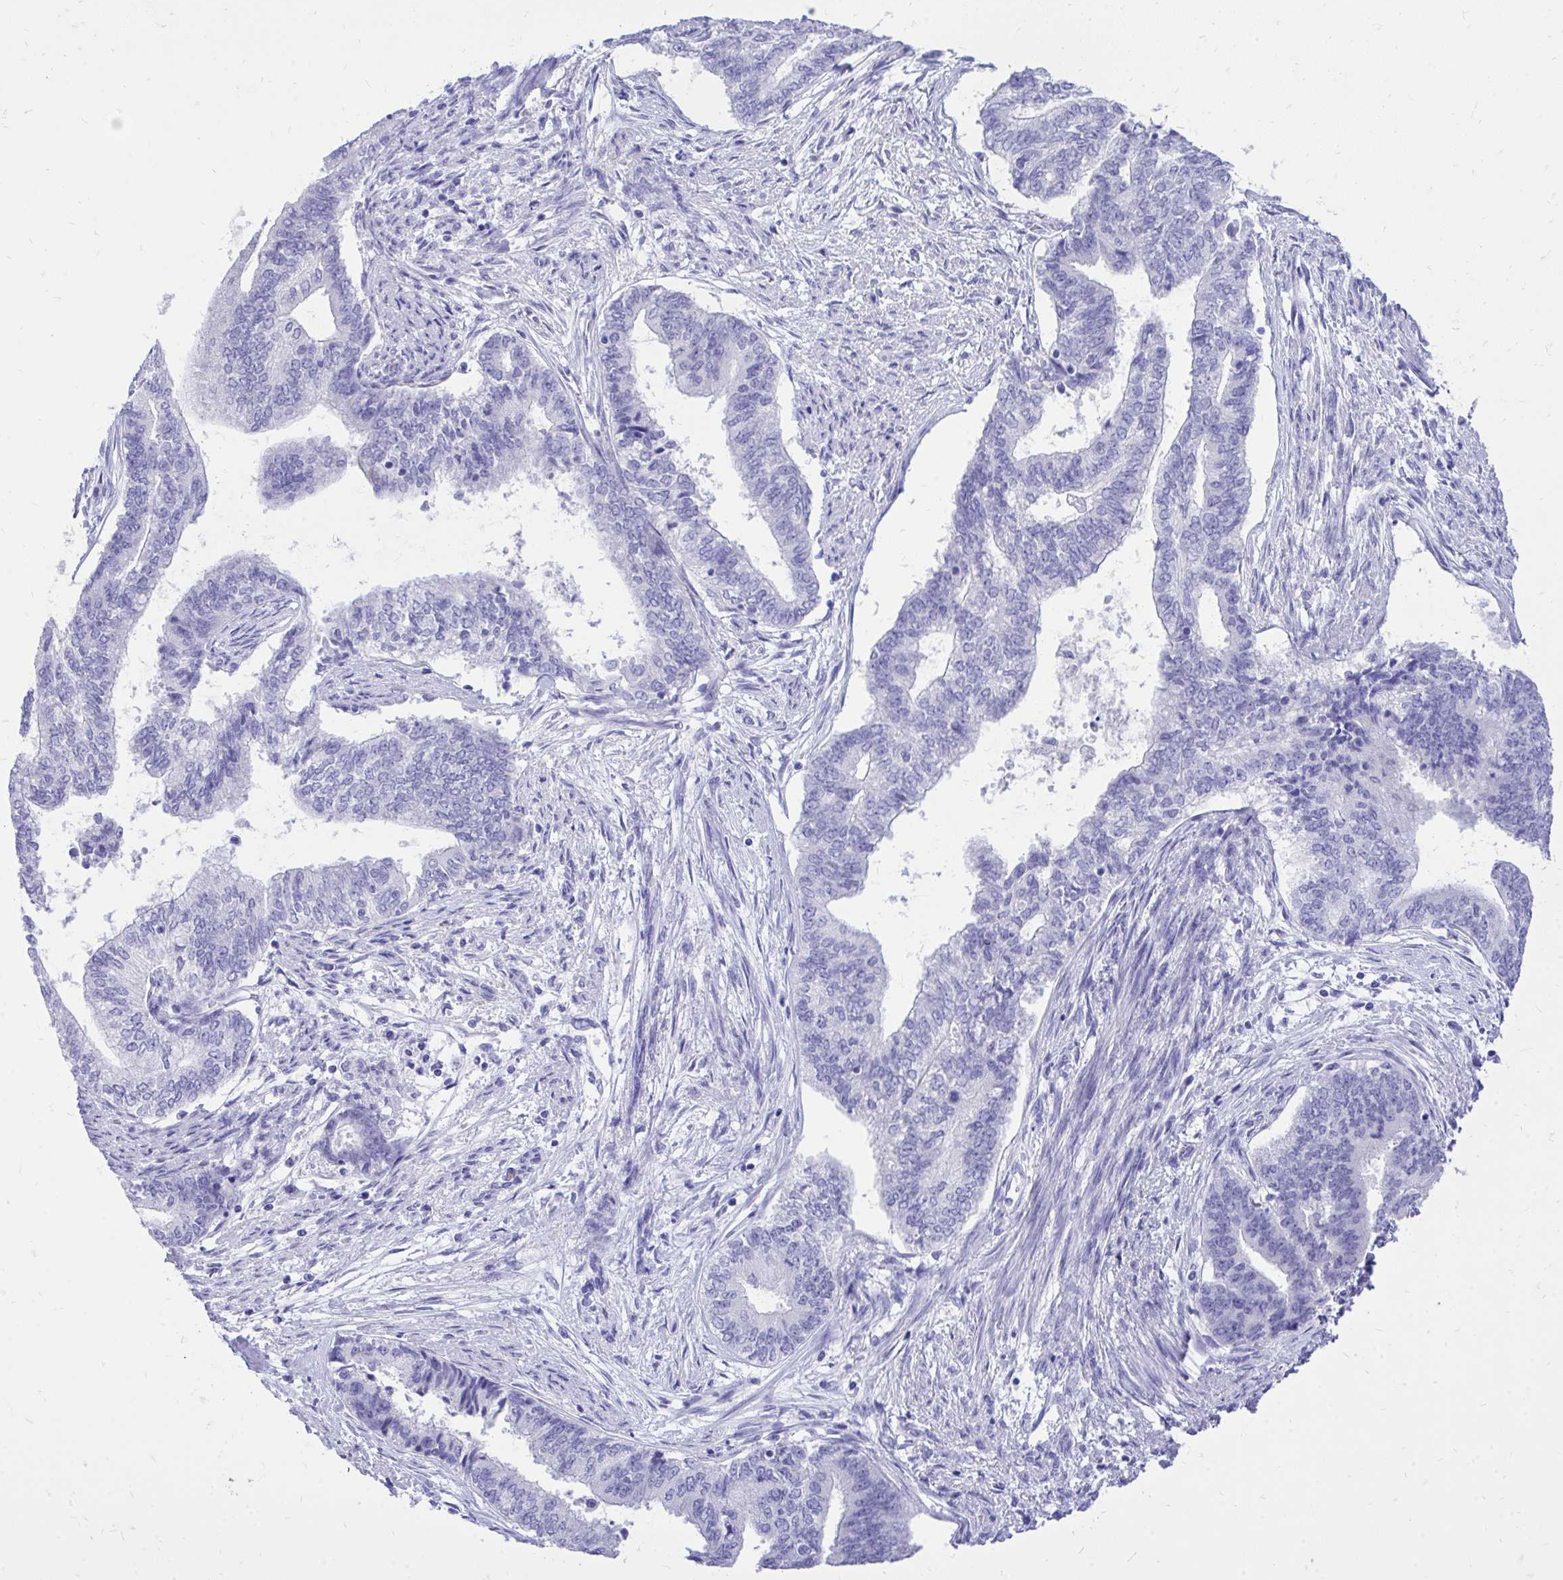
{"staining": {"intensity": "negative", "quantity": "none", "location": "none"}, "tissue": "endometrial cancer", "cell_type": "Tumor cells", "image_type": "cancer", "snomed": [{"axis": "morphology", "description": "Adenocarcinoma, NOS"}, {"axis": "topography", "description": "Endometrium"}], "caption": "Endometrial cancer (adenocarcinoma) was stained to show a protein in brown. There is no significant positivity in tumor cells. (DAB (3,3'-diaminobenzidine) immunohistochemistry (IHC) with hematoxylin counter stain).", "gene": "MON1A", "patient": {"sex": "female", "age": 65}}